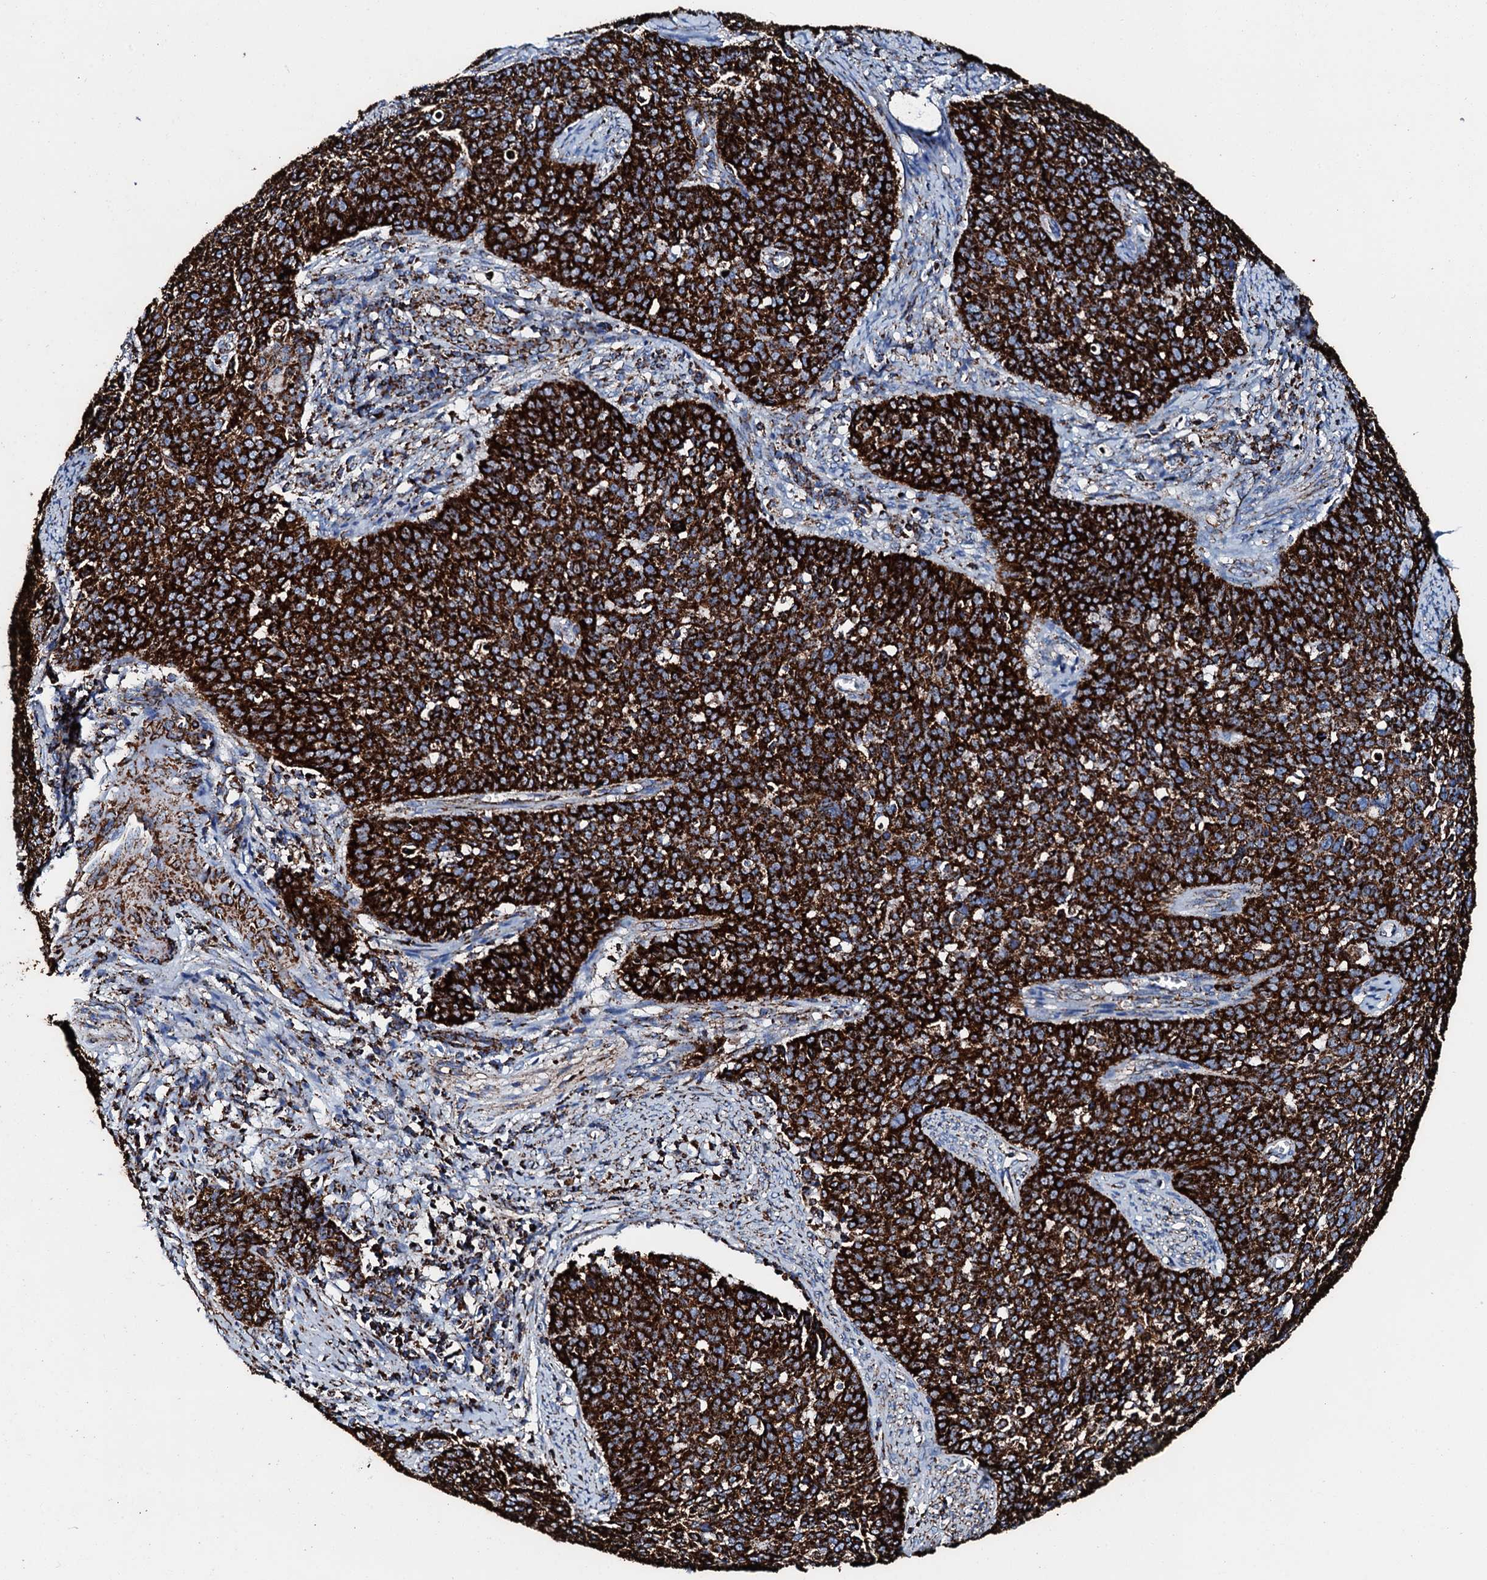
{"staining": {"intensity": "strong", "quantity": ">75%", "location": "cytoplasmic/membranous"}, "tissue": "cervical cancer", "cell_type": "Tumor cells", "image_type": "cancer", "snomed": [{"axis": "morphology", "description": "Squamous cell carcinoma, NOS"}, {"axis": "topography", "description": "Cervix"}], "caption": "Squamous cell carcinoma (cervical) stained with a brown dye demonstrates strong cytoplasmic/membranous positive expression in approximately >75% of tumor cells.", "gene": "HADH", "patient": {"sex": "female", "age": 39}}